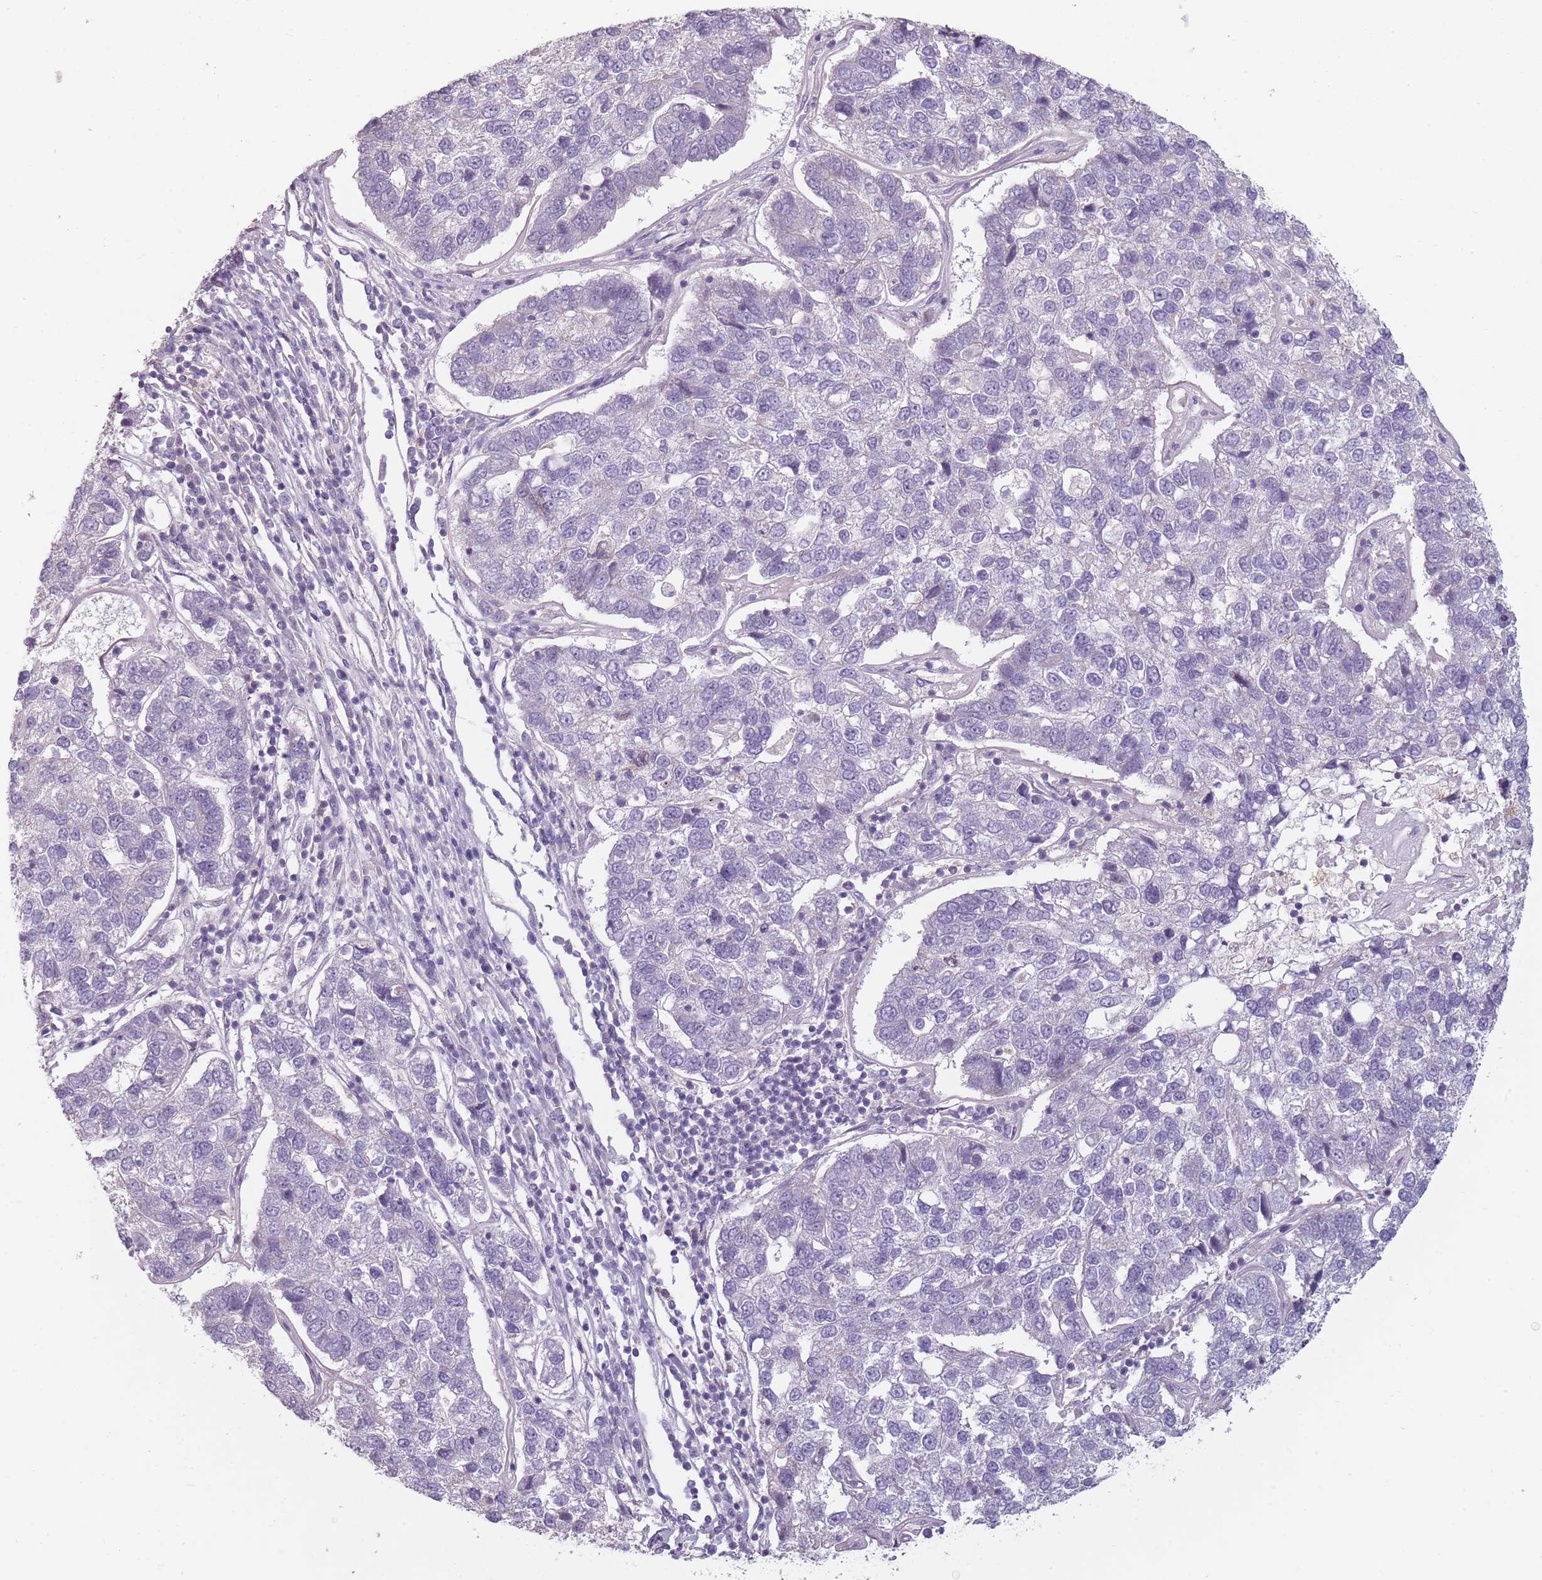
{"staining": {"intensity": "negative", "quantity": "none", "location": "none"}, "tissue": "pancreatic cancer", "cell_type": "Tumor cells", "image_type": "cancer", "snomed": [{"axis": "morphology", "description": "Adenocarcinoma, NOS"}, {"axis": "topography", "description": "Pancreas"}], "caption": "Immunohistochemical staining of human pancreatic adenocarcinoma displays no significant expression in tumor cells. (Brightfield microscopy of DAB (3,3'-diaminobenzidine) immunohistochemistry (IHC) at high magnification).", "gene": "PIEZO1", "patient": {"sex": "female", "age": 61}}